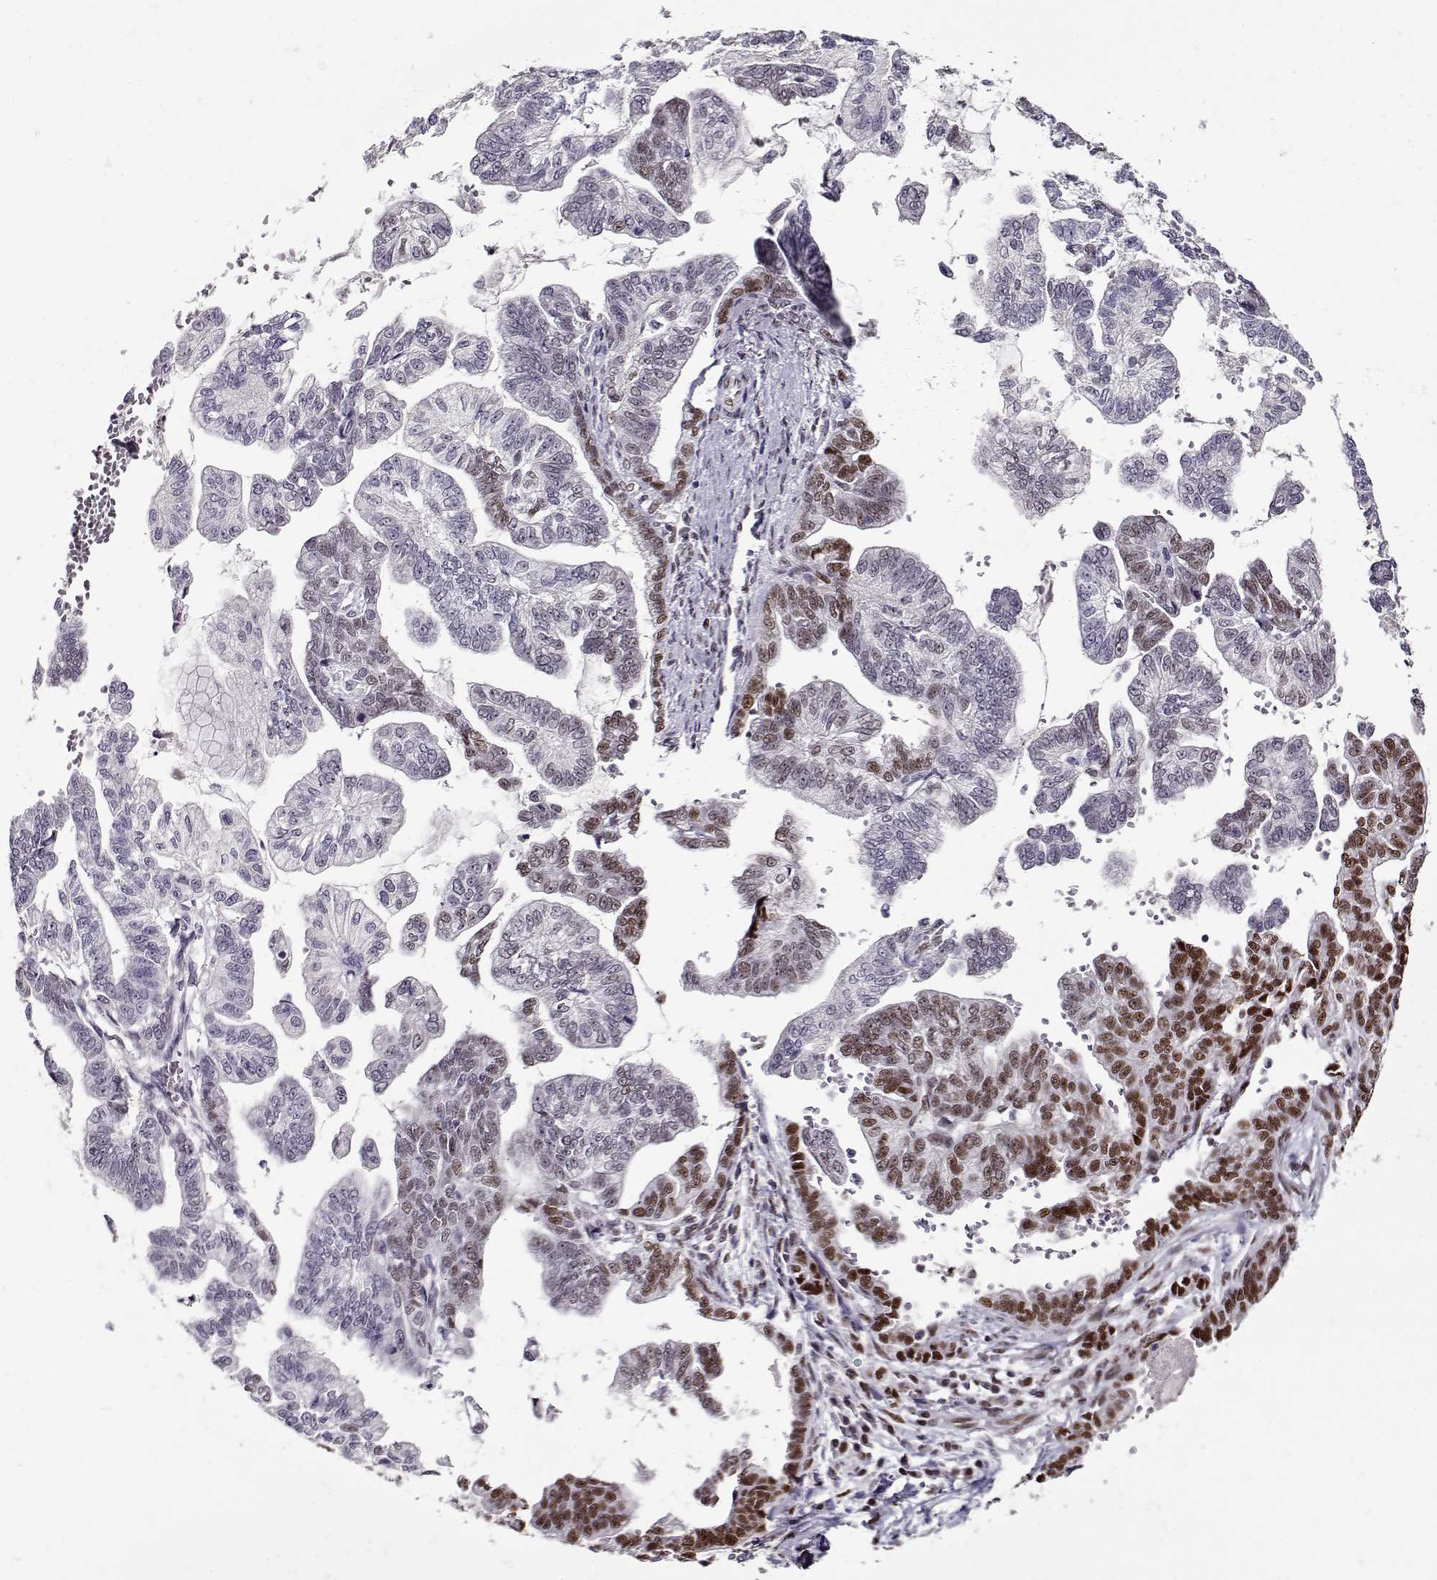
{"staining": {"intensity": "moderate", "quantity": "<25%", "location": "nuclear"}, "tissue": "stomach cancer", "cell_type": "Tumor cells", "image_type": "cancer", "snomed": [{"axis": "morphology", "description": "Adenocarcinoma, NOS"}, {"axis": "topography", "description": "Stomach"}], "caption": "There is low levels of moderate nuclear positivity in tumor cells of stomach cancer (adenocarcinoma), as demonstrated by immunohistochemical staining (brown color).", "gene": "PRMT8", "patient": {"sex": "male", "age": 83}}